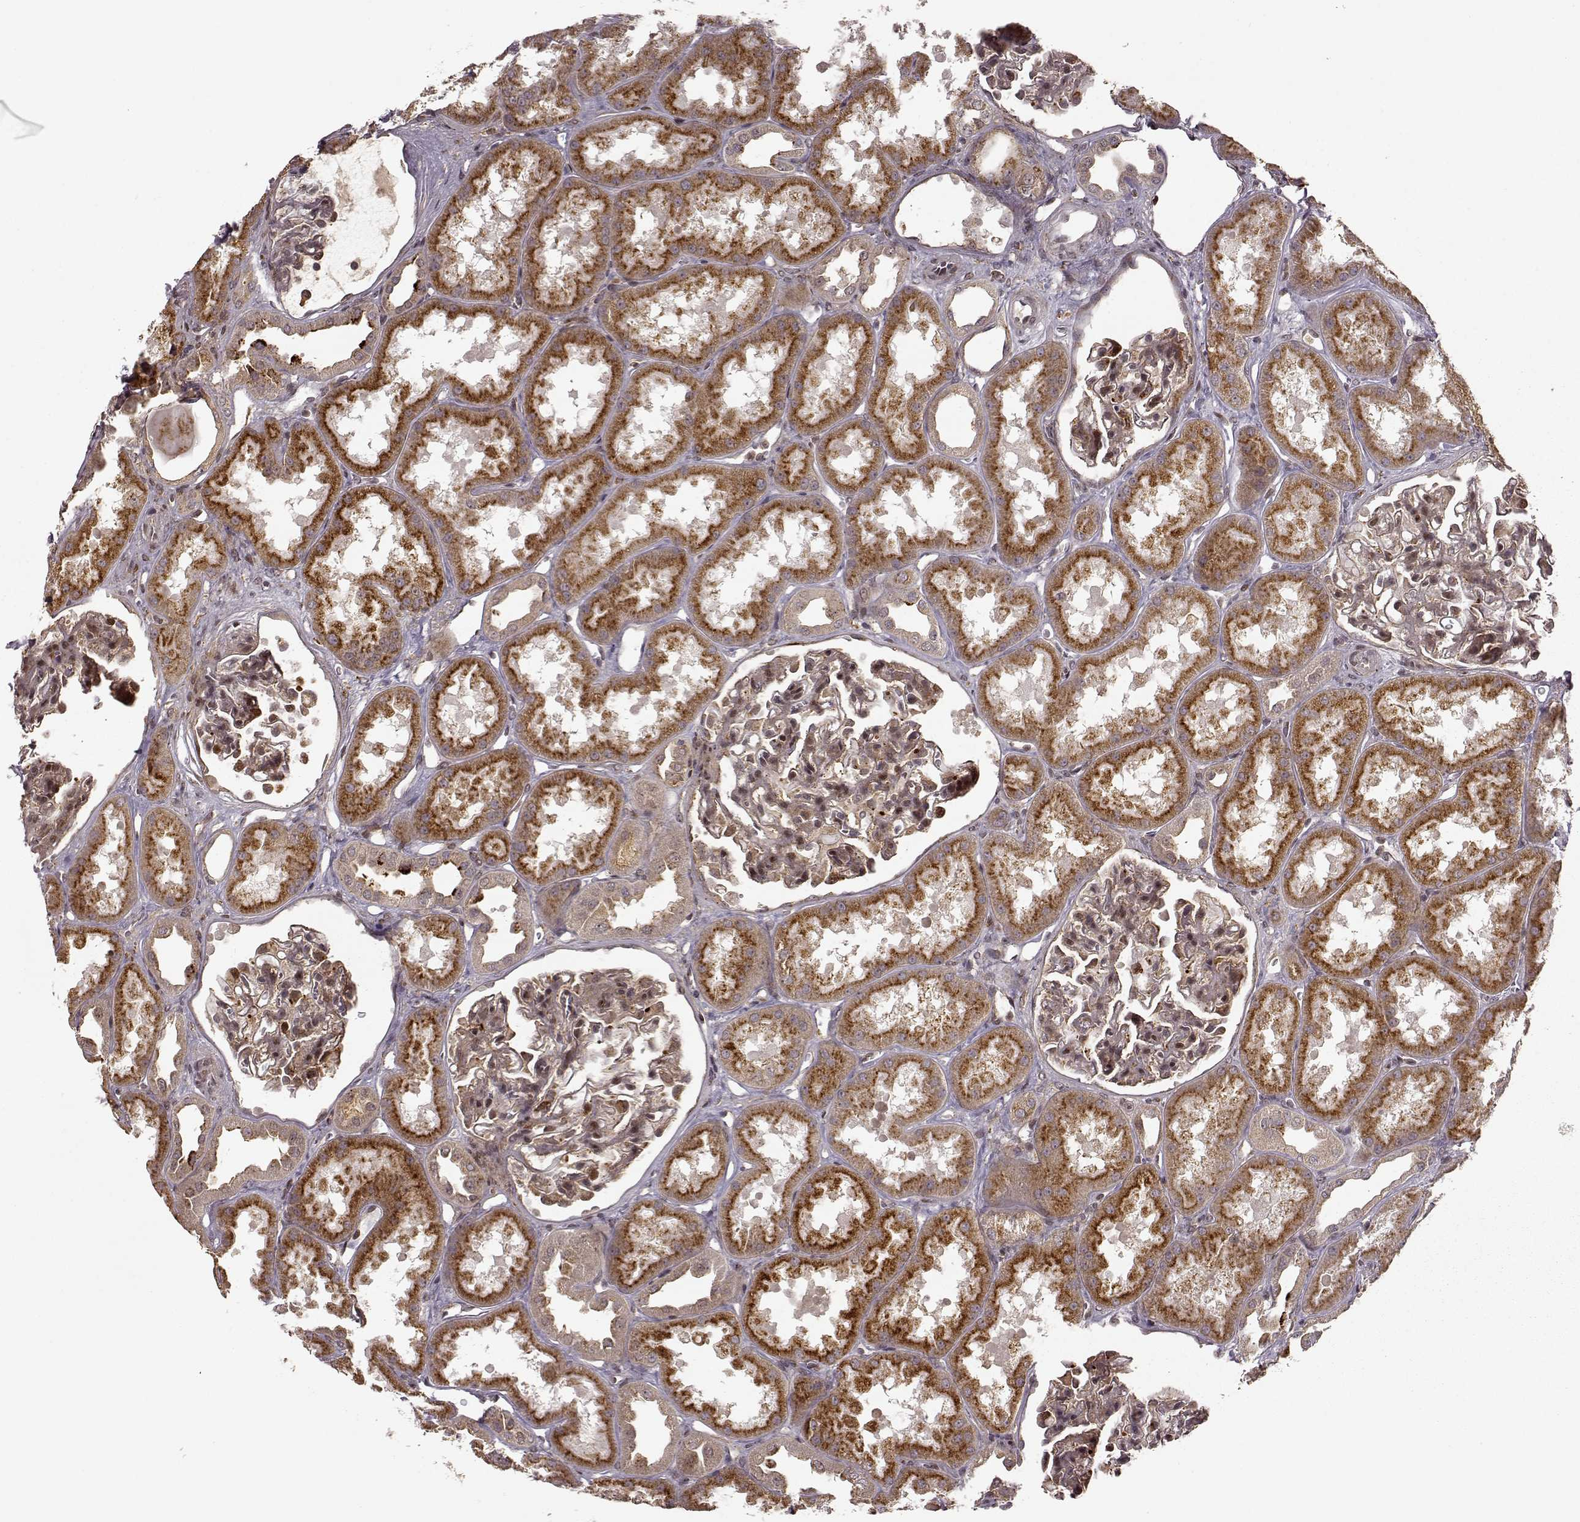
{"staining": {"intensity": "weak", "quantity": "25%-75%", "location": "cytoplasmic/membranous"}, "tissue": "kidney", "cell_type": "Cells in glomeruli", "image_type": "normal", "snomed": [{"axis": "morphology", "description": "Normal tissue, NOS"}, {"axis": "topography", "description": "Kidney"}], "caption": "IHC (DAB) staining of normal human kidney displays weak cytoplasmic/membranous protein staining in approximately 25%-75% of cells in glomeruli. (Stains: DAB (3,3'-diaminobenzidine) in brown, nuclei in blue, Microscopy: brightfield microscopy at high magnification).", "gene": "SLC12A9", "patient": {"sex": "male", "age": 61}}